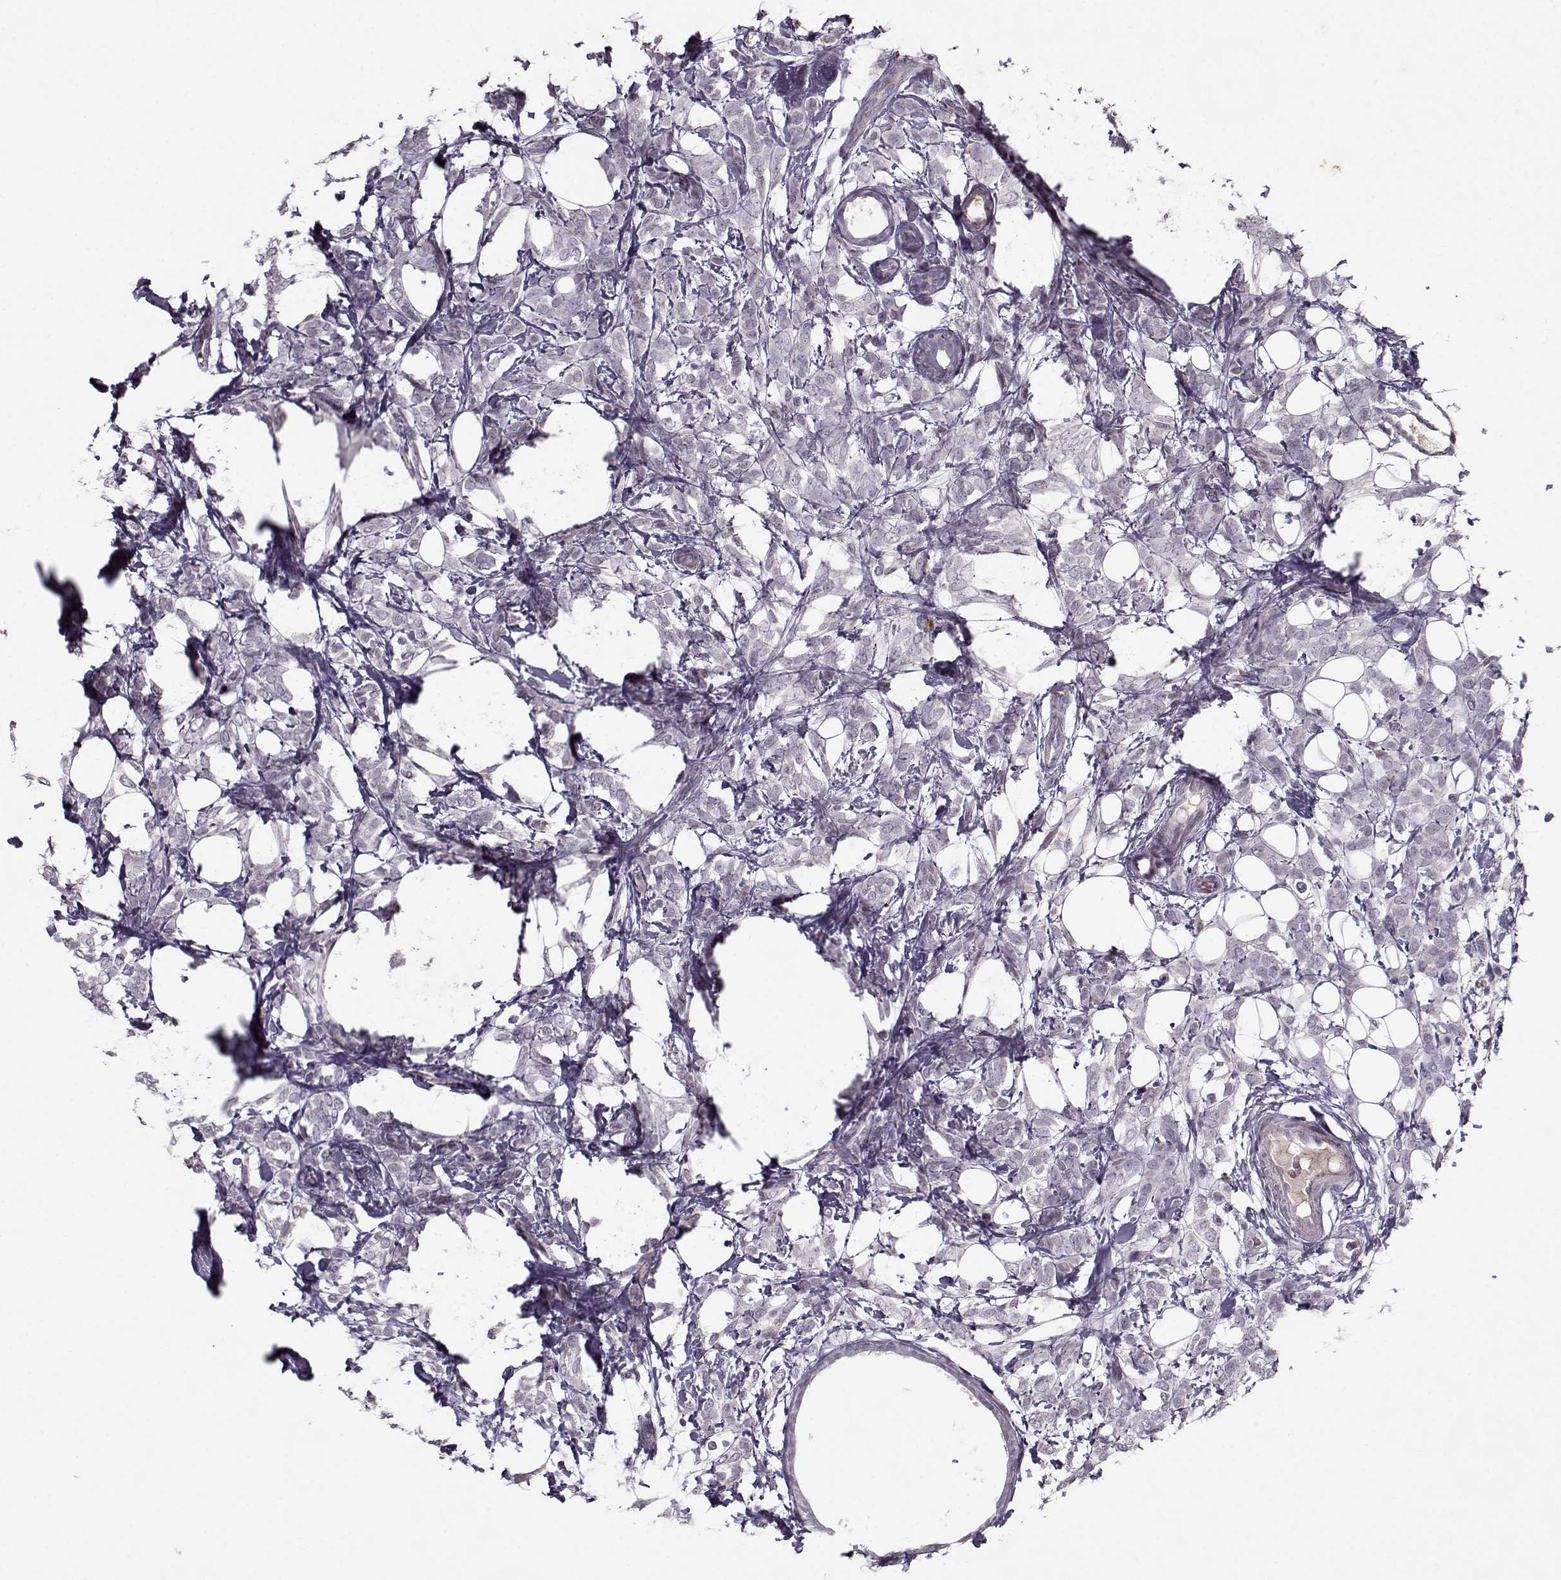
{"staining": {"intensity": "negative", "quantity": "none", "location": "none"}, "tissue": "breast cancer", "cell_type": "Tumor cells", "image_type": "cancer", "snomed": [{"axis": "morphology", "description": "Lobular carcinoma"}, {"axis": "topography", "description": "Breast"}], "caption": "Immunohistochemical staining of breast lobular carcinoma displays no significant expression in tumor cells.", "gene": "KRT9", "patient": {"sex": "female", "age": 49}}